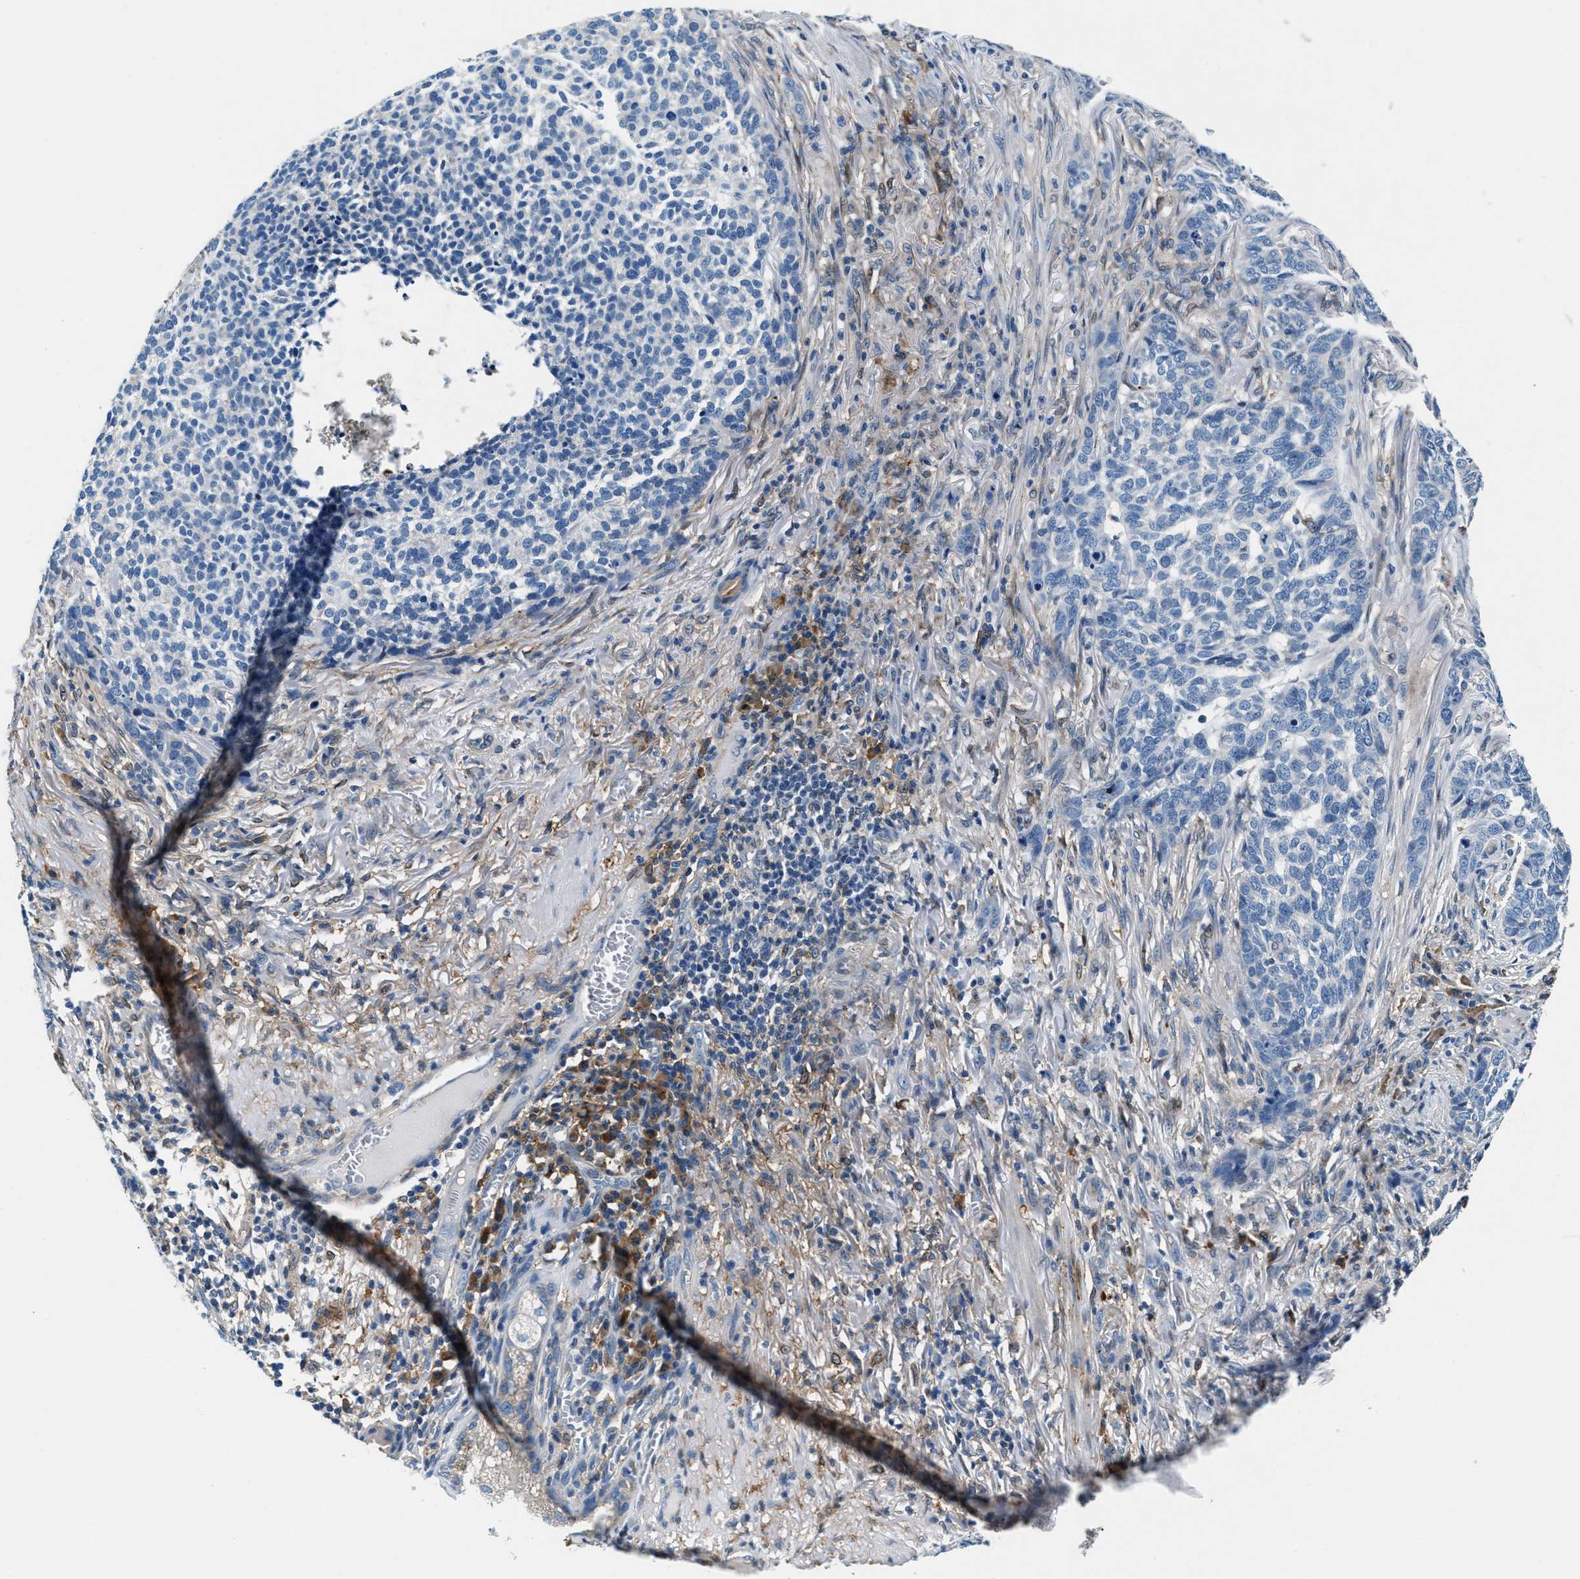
{"staining": {"intensity": "negative", "quantity": "none", "location": "none"}, "tissue": "skin cancer", "cell_type": "Tumor cells", "image_type": "cancer", "snomed": [{"axis": "morphology", "description": "Basal cell carcinoma"}, {"axis": "topography", "description": "Skin"}], "caption": "This is an immunohistochemistry (IHC) photomicrograph of skin cancer. There is no positivity in tumor cells.", "gene": "SLFN11", "patient": {"sex": "male", "age": 85}}